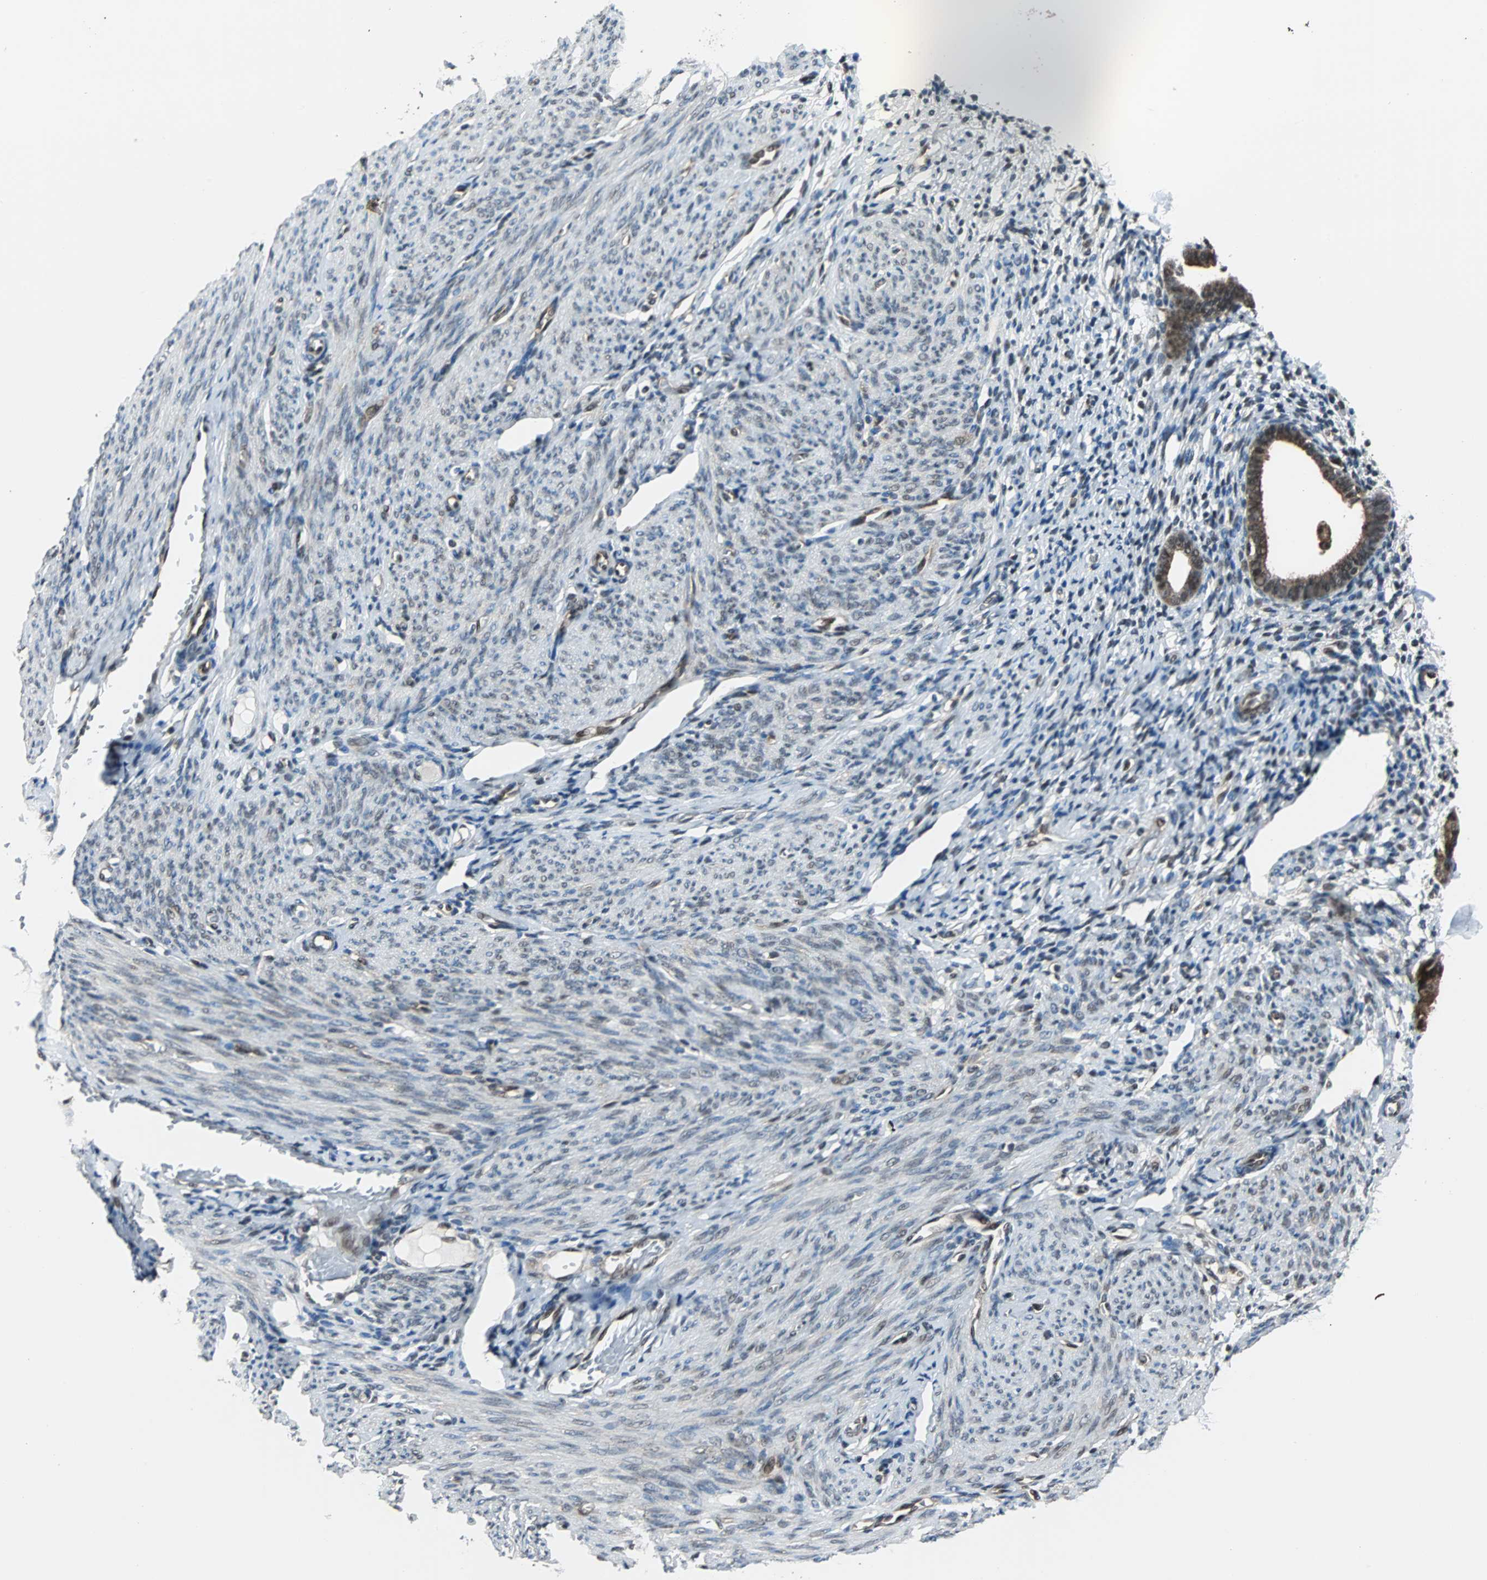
{"staining": {"intensity": "moderate", "quantity": "<25%", "location": "nuclear"}, "tissue": "endometrium", "cell_type": "Cells in endometrial stroma", "image_type": "normal", "snomed": [{"axis": "morphology", "description": "Normal tissue, NOS"}, {"axis": "topography", "description": "Endometrium"}], "caption": "Protein expression analysis of normal endometrium shows moderate nuclear expression in about <25% of cells in endometrial stroma. The staining was performed using DAB (3,3'-diaminobenzidine), with brown indicating positive protein expression. Nuclei are stained blue with hematoxylin.", "gene": "VCP", "patient": {"sex": "female", "age": 61}}